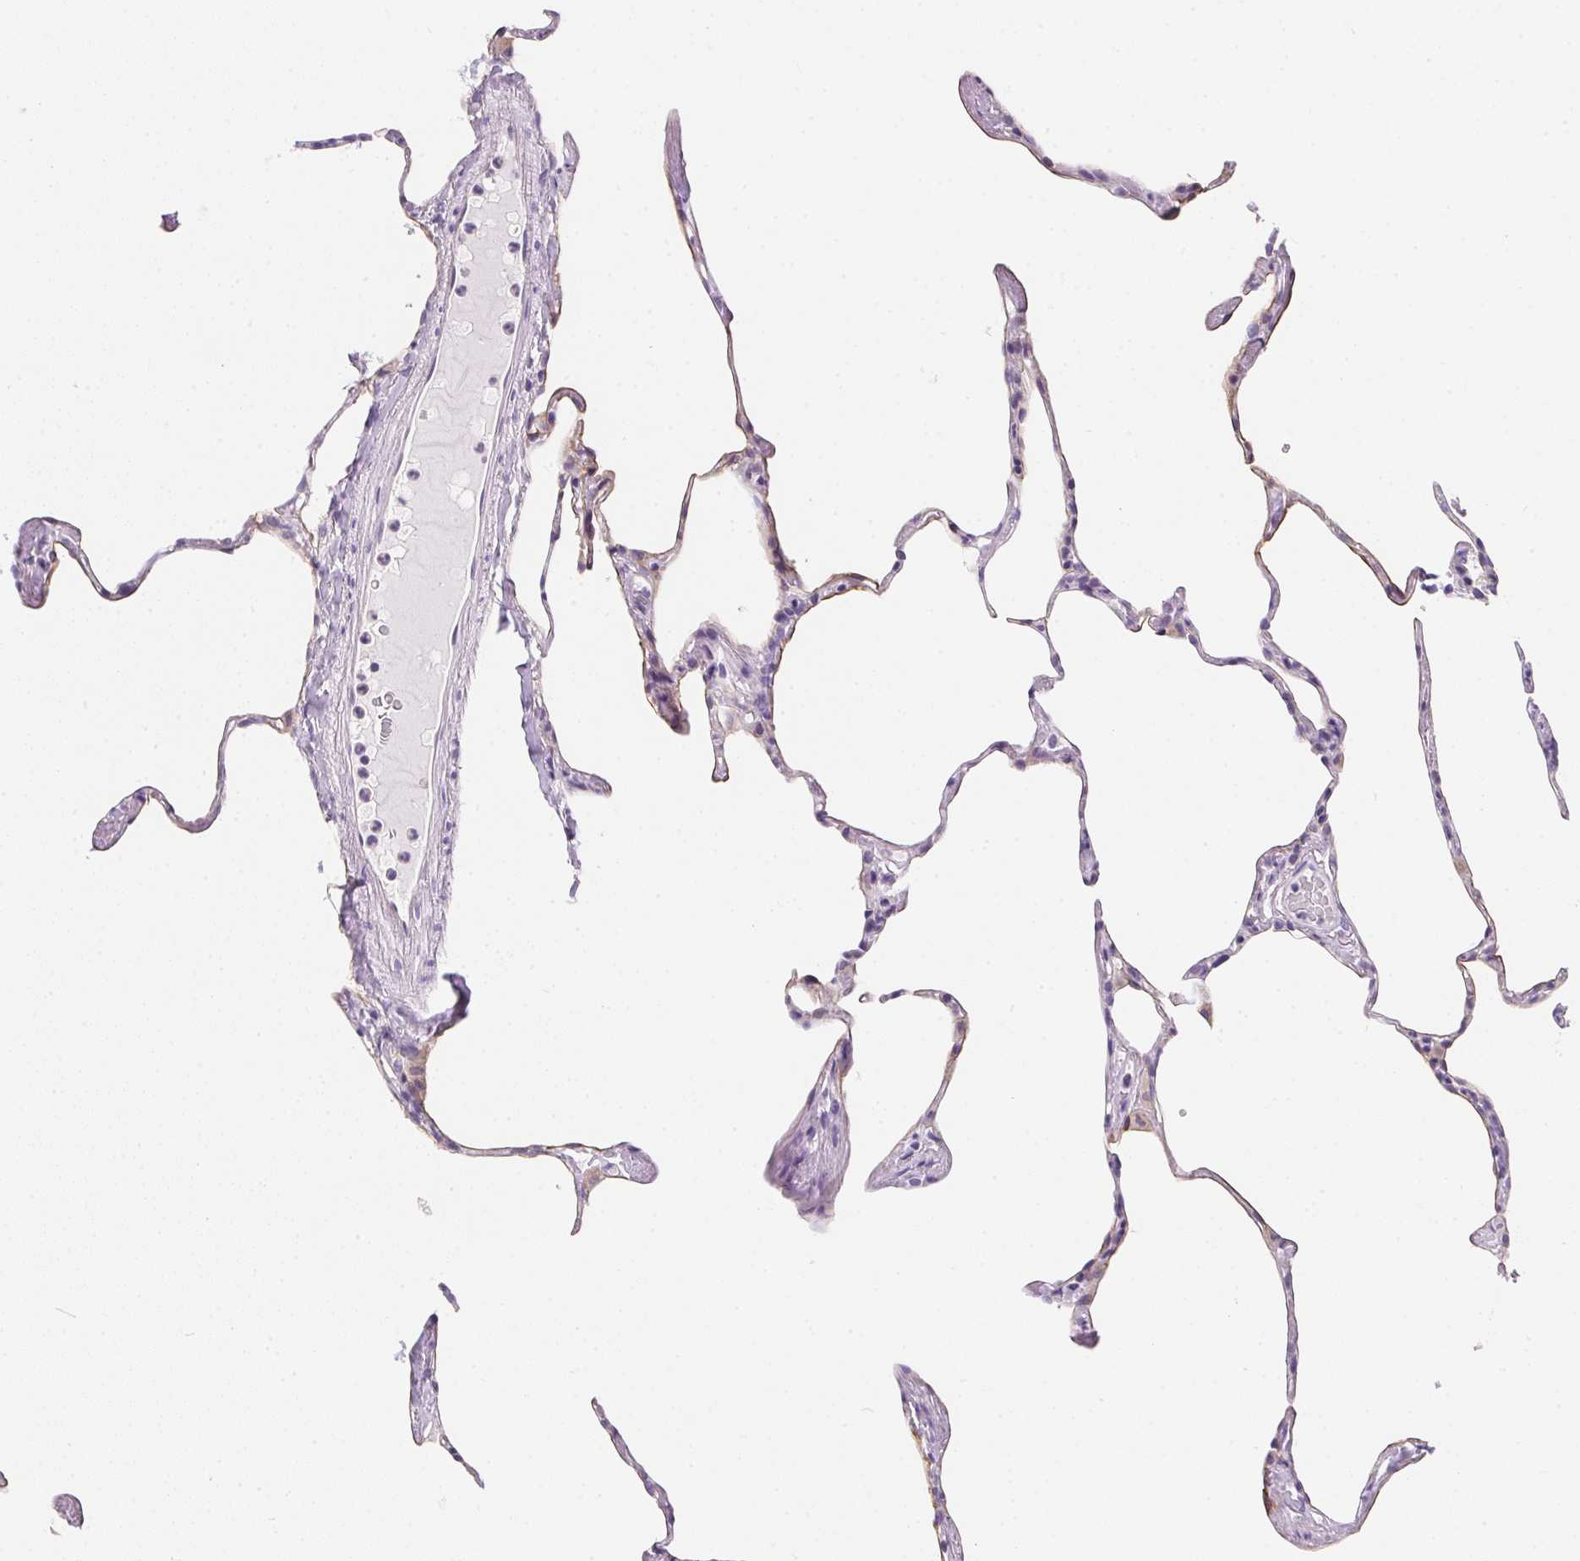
{"staining": {"intensity": "weak", "quantity": "<25%", "location": "cytoplasmic/membranous"}, "tissue": "lung", "cell_type": "Alveolar cells", "image_type": "normal", "snomed": [{"axis": "morphology", "description": "Normal tissue, NOS"}, {"axis": "topography", "description": "Lung"}], "caption": "The immunohistochemistry (IHC) micrograph has no significant expression in alveolar cells of lung.", "gene": "AQP5", "patient": {"sex": "male", "age": 65}}